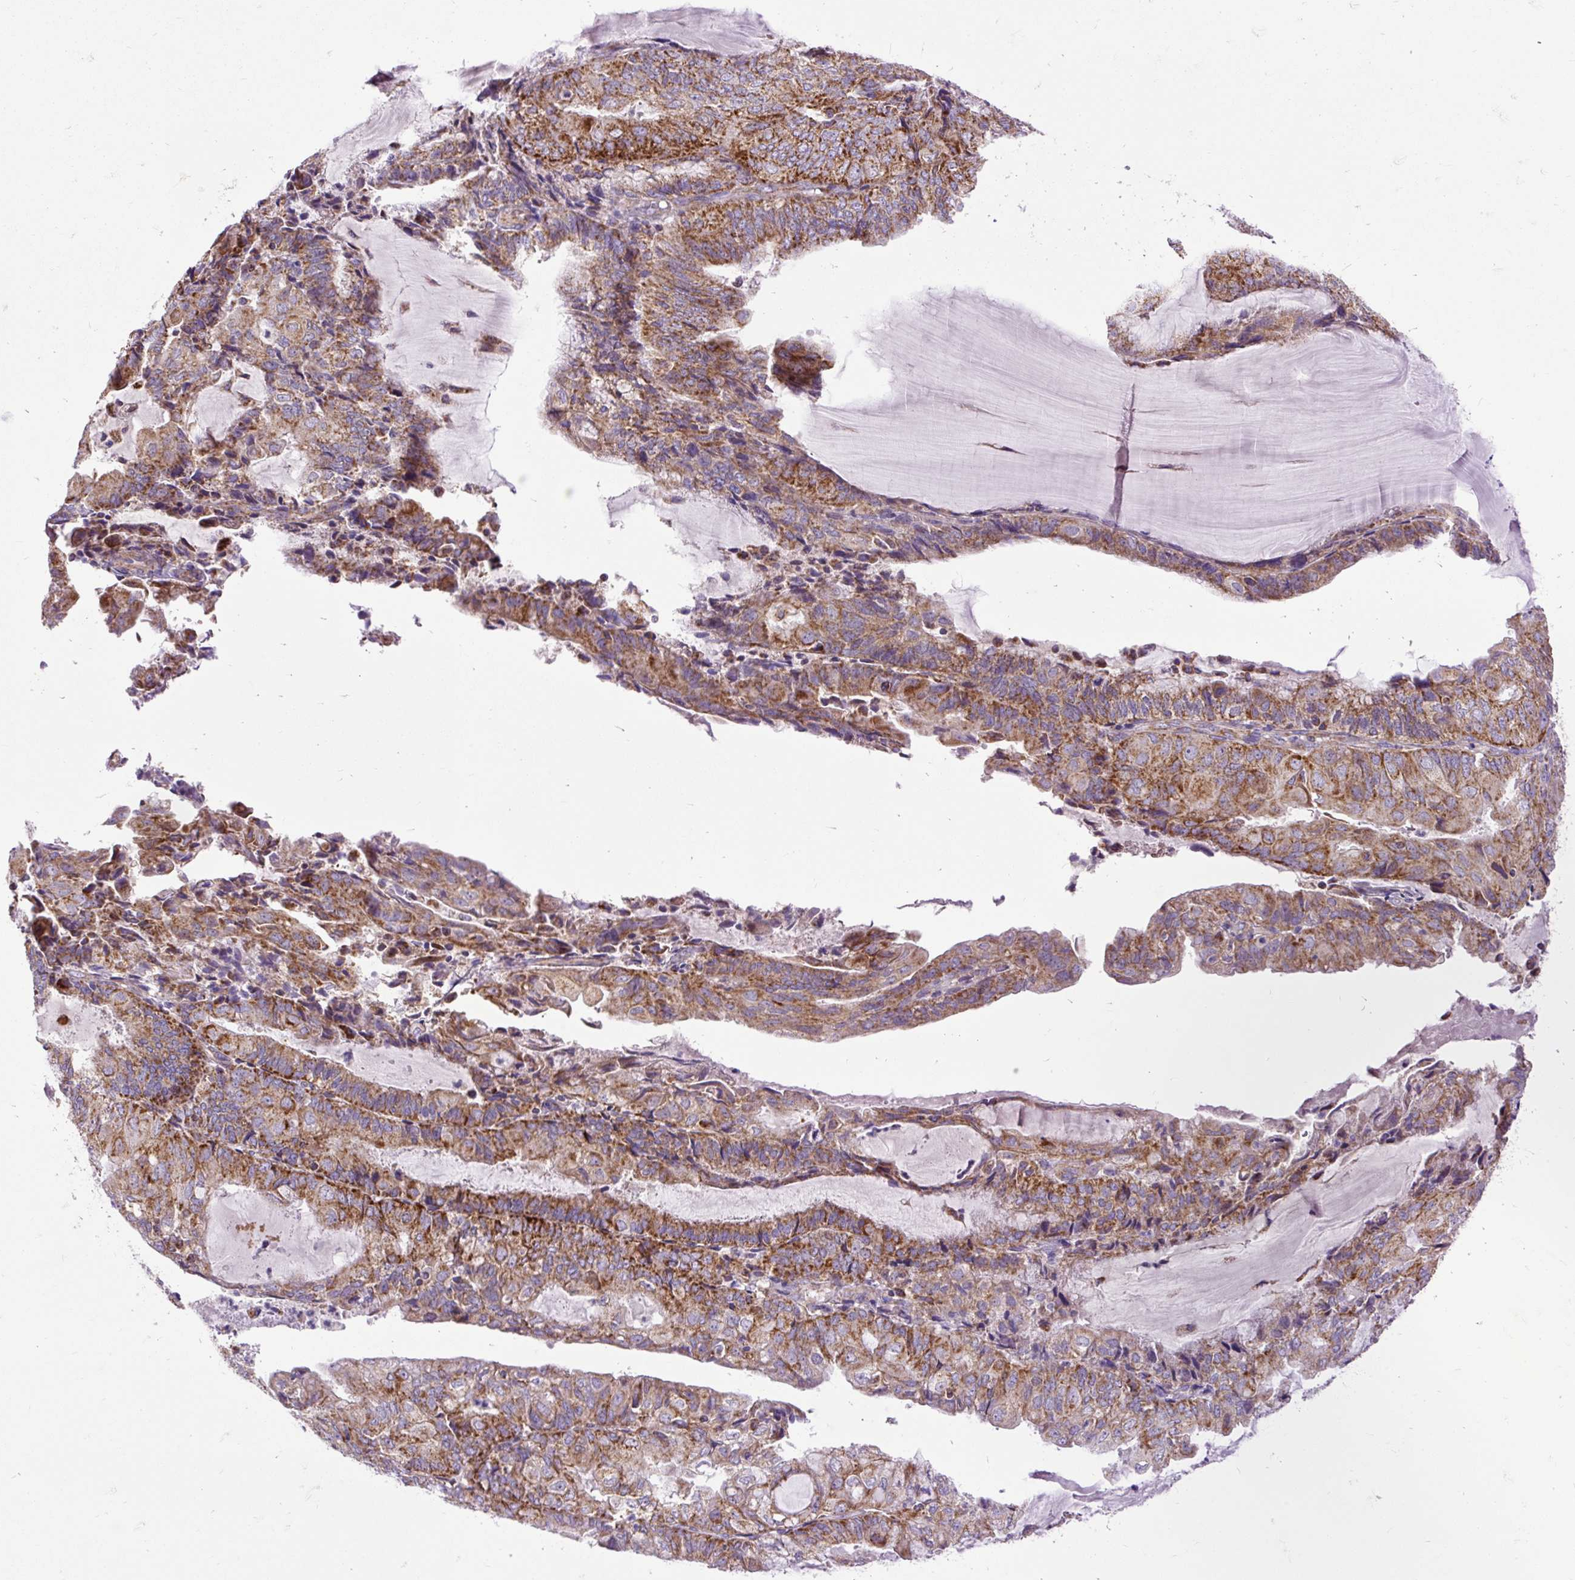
{"staining": {"intensity": "strong", "quantity": ">75%", "location": "cytoplasmic/membranous"}, "tissue": "endometrial cancer", "cell_type": "Tumor cells", "image_type": "cancer", "snomed": [{"axis": "morphology", "description": "Adenocarcinoma, NOS"}, {"axis": "topography", "description": "Endometrium"}], "caption": "Protein expression analysis of endometrial cancer demonstrates strong cytoplasmic/membranous expression in about >75% of tumor cells. (DAB = brown stain, brightfield microscopy at high magnification).", "gene": "TOMM40", "patient": {"sex": "female", "age": 81}}